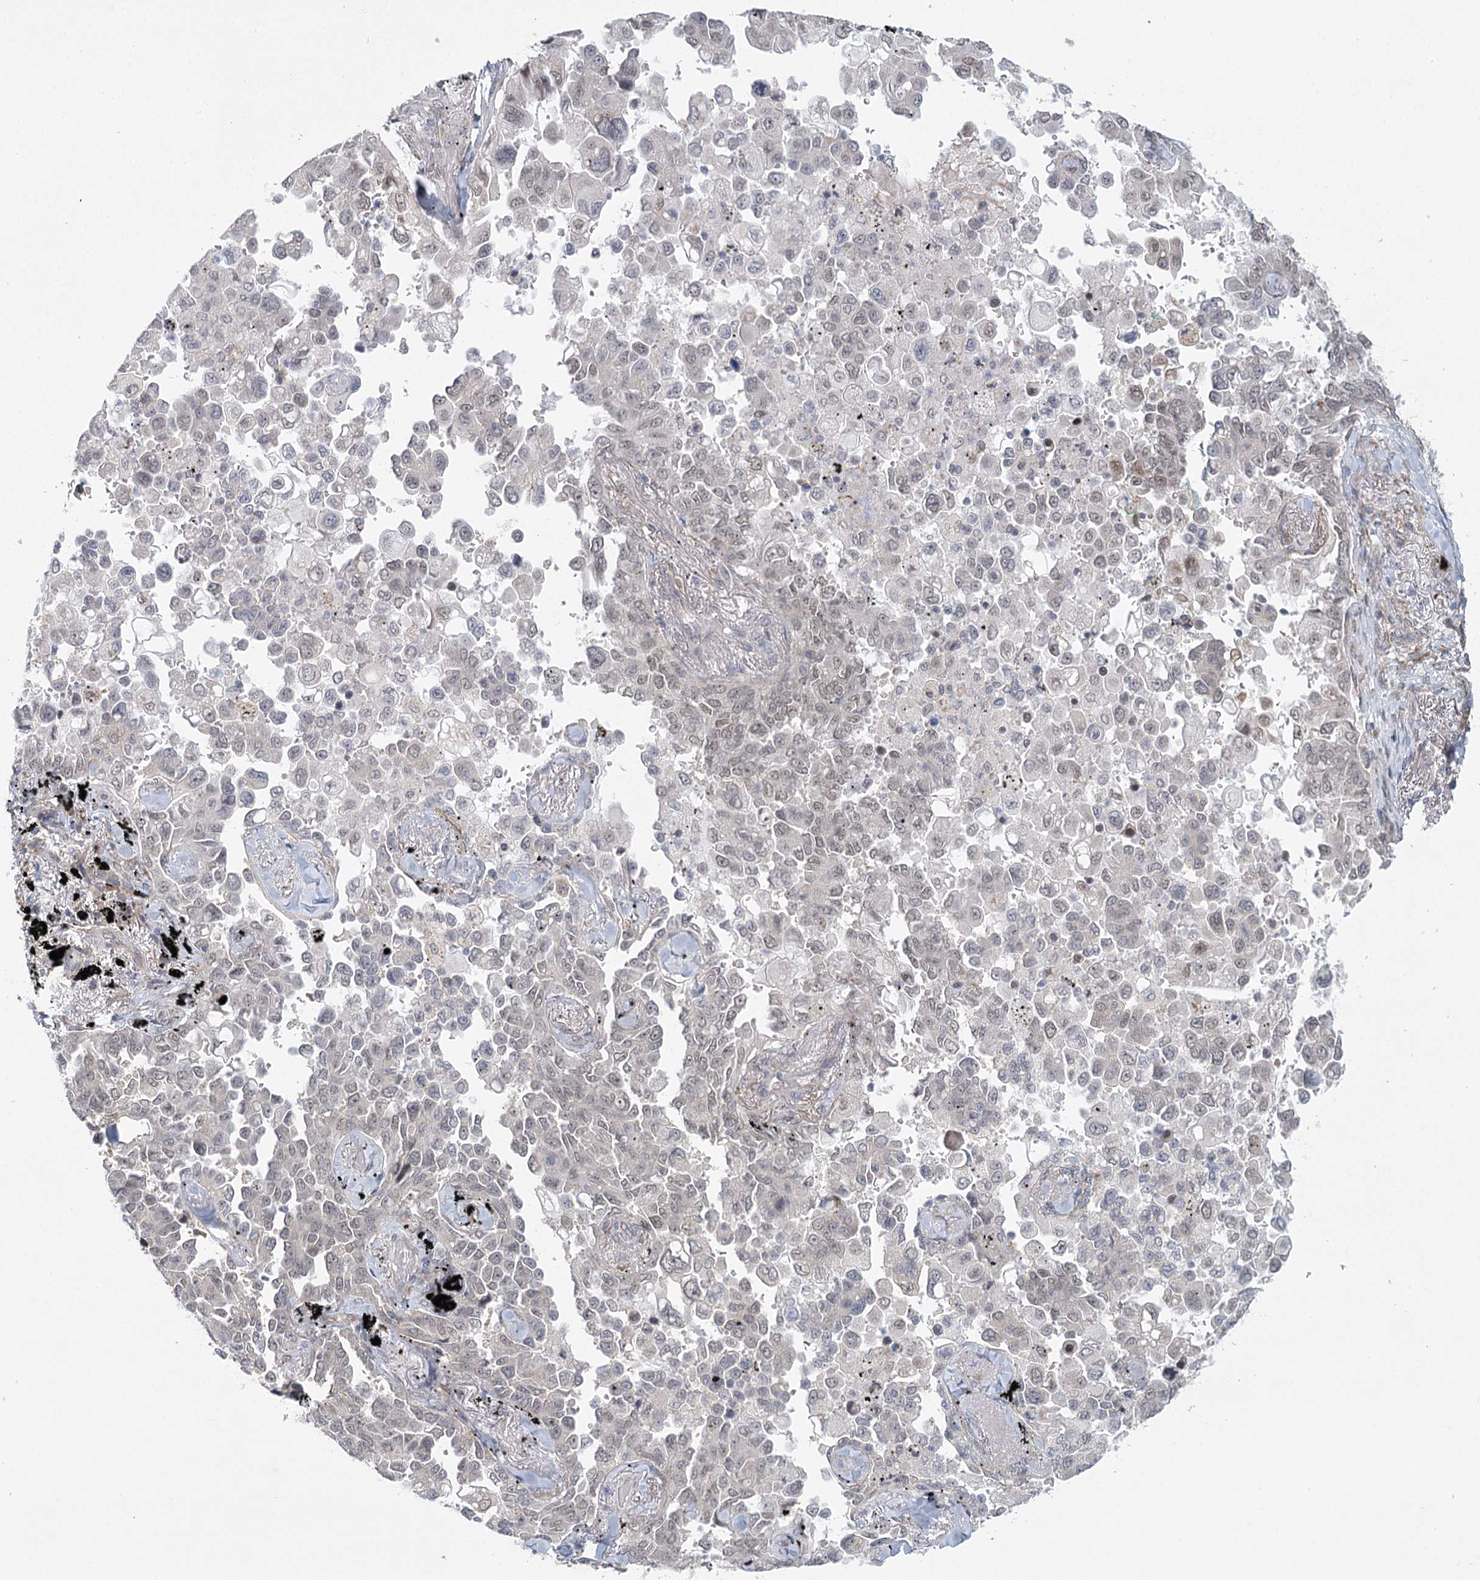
{"staining": {"intensity": "weak", "quantity": "<25%", "location": "nuclear"}, "tissue": "lung cancer", "cell_type": "Tumor cells", "image_type": "cancer", "snomed": [{"axis": "morphology", "description": "Adenocarcinoma, NOS"}, {"axis": "topography", "description": "Lung"}], "caption": "High magnification brightfield microscopy of lung adenocarcinoma stained with DAB (3,3'-diaminobenzidine) (brown) and counterstained with hematoxylin (blue): tumor cells show no significant expression.", "gene": "MED28", "patient": {"sex": "female", "age": 67}}